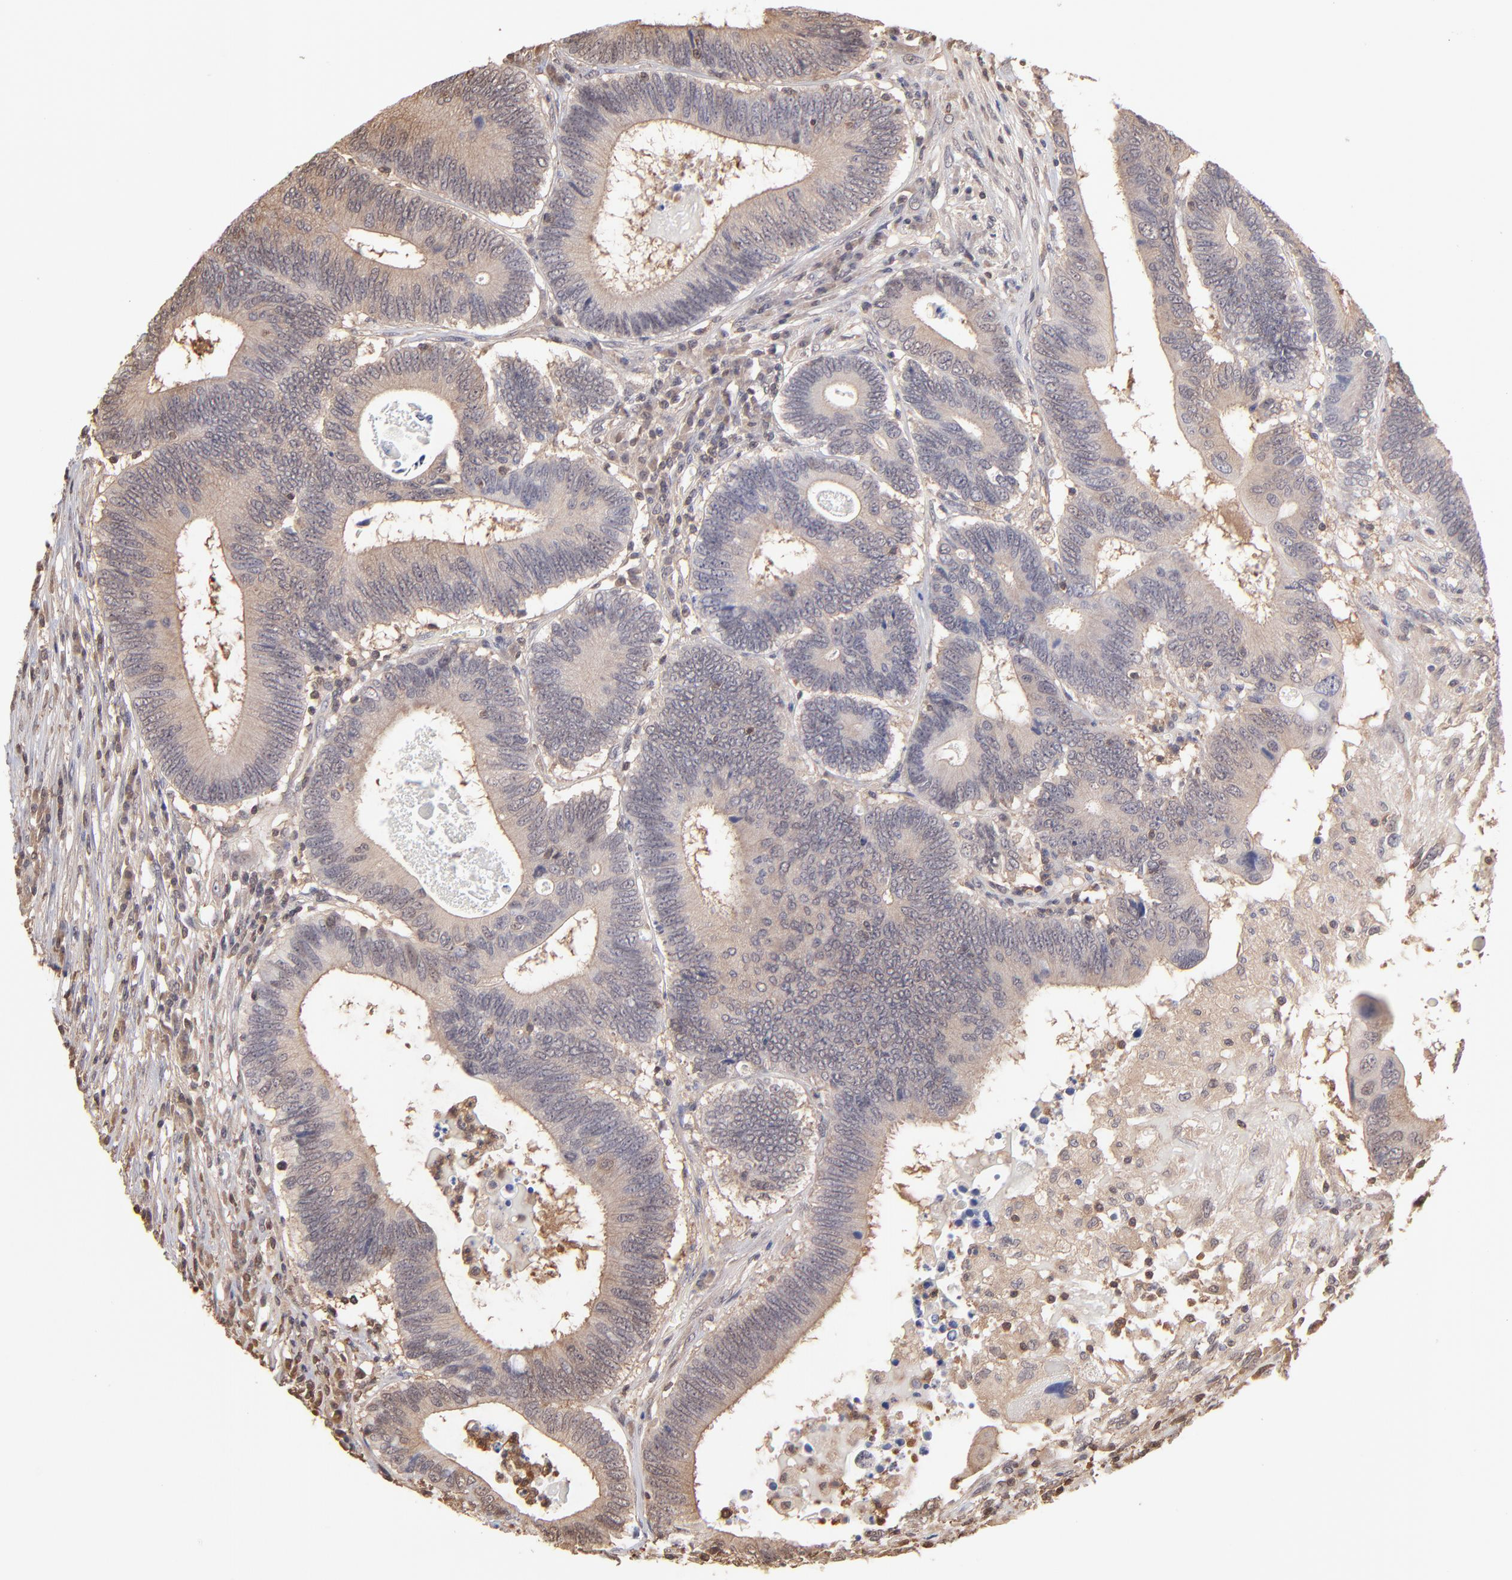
{"staining": {"intensity": "moderate", "quantity": ">75%", "location": "cytoplasmic/membranous"}, "tissue": "colorectal cancer", "cell_type": "Tumor cells", "image_type": "cancer", "snomed": [{"axis": "morphology", "description": "Adenocarcinoma, NOS"}, {"axis": "topography", "description": "Colon"}], "caption": "The micrograph exhibits immunohistochemical staining of colorectal adenocarcinoma. There is moderate cytoplasmic/membranous expression is appreciated in approximately >75% of tumor cells.", "gene": "MAP2K2", "patient": {"sex": "female", "age": 78}}